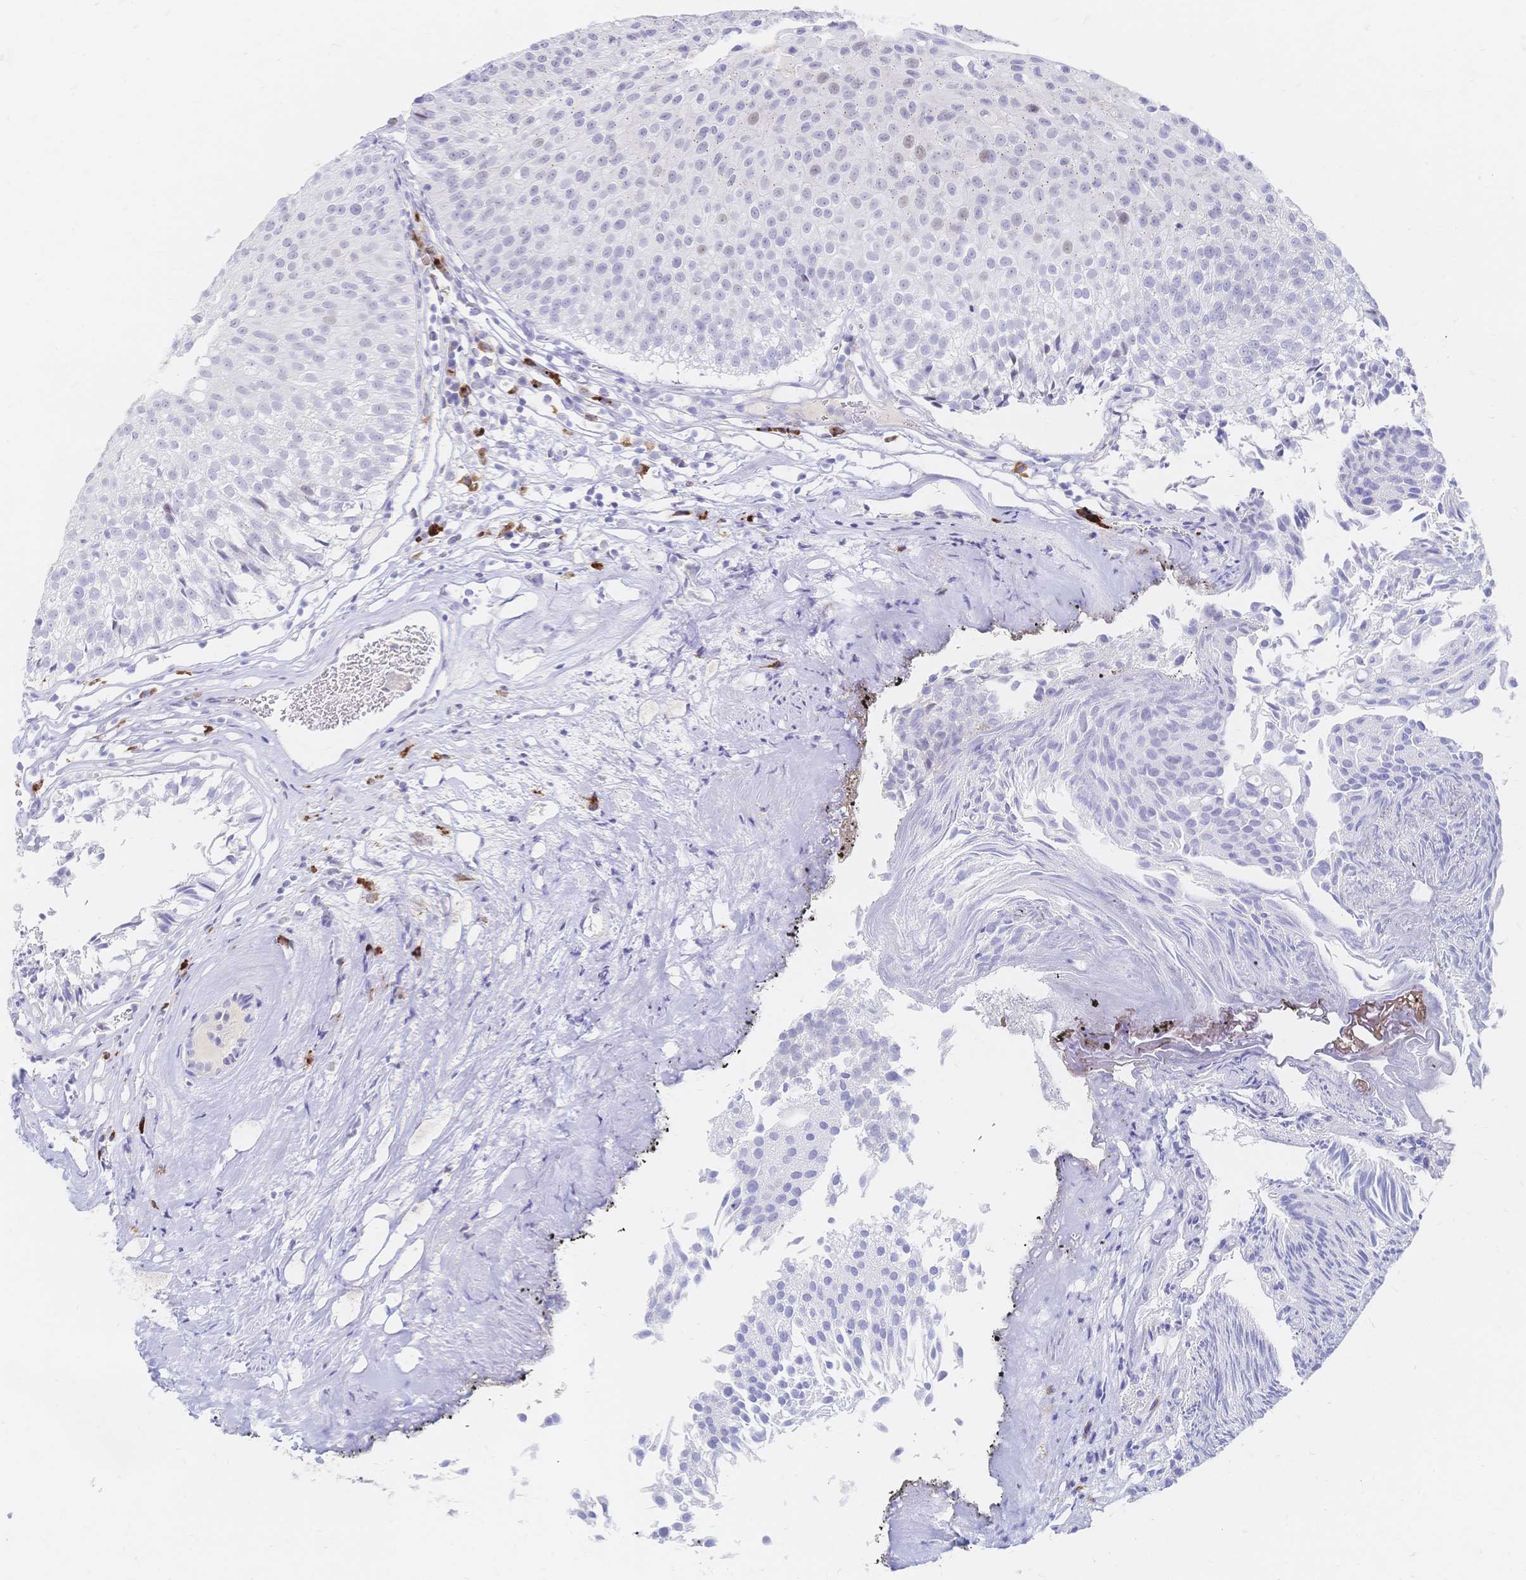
{"staining": {"intensity": "weak", "quantity": "<25%", "location": "nuclear"}, "tissue": "urothelial cancer", "cell_type": "Tumor cells", "image_type": "cancer", "snomed": [{"axis": "morphology", "description": "Urothelial carcinoma, Low grade"}, {"axis": "topography", "description": "Urinary bladder"}], "caption": "This image is of low-grade urothelial carcinoma stained with immunohistochemistry (IHC) to label a protein in brown with the nuclei are counter-stained blue. There is no staining in tumor cells. (DAB (3,3'-diaminobenzidine) immunohistochemistry (IHC) with hematoxylin counter stain).", "gene": "PSORS1C2", "patient": {"sex": "male", "age": 80}}